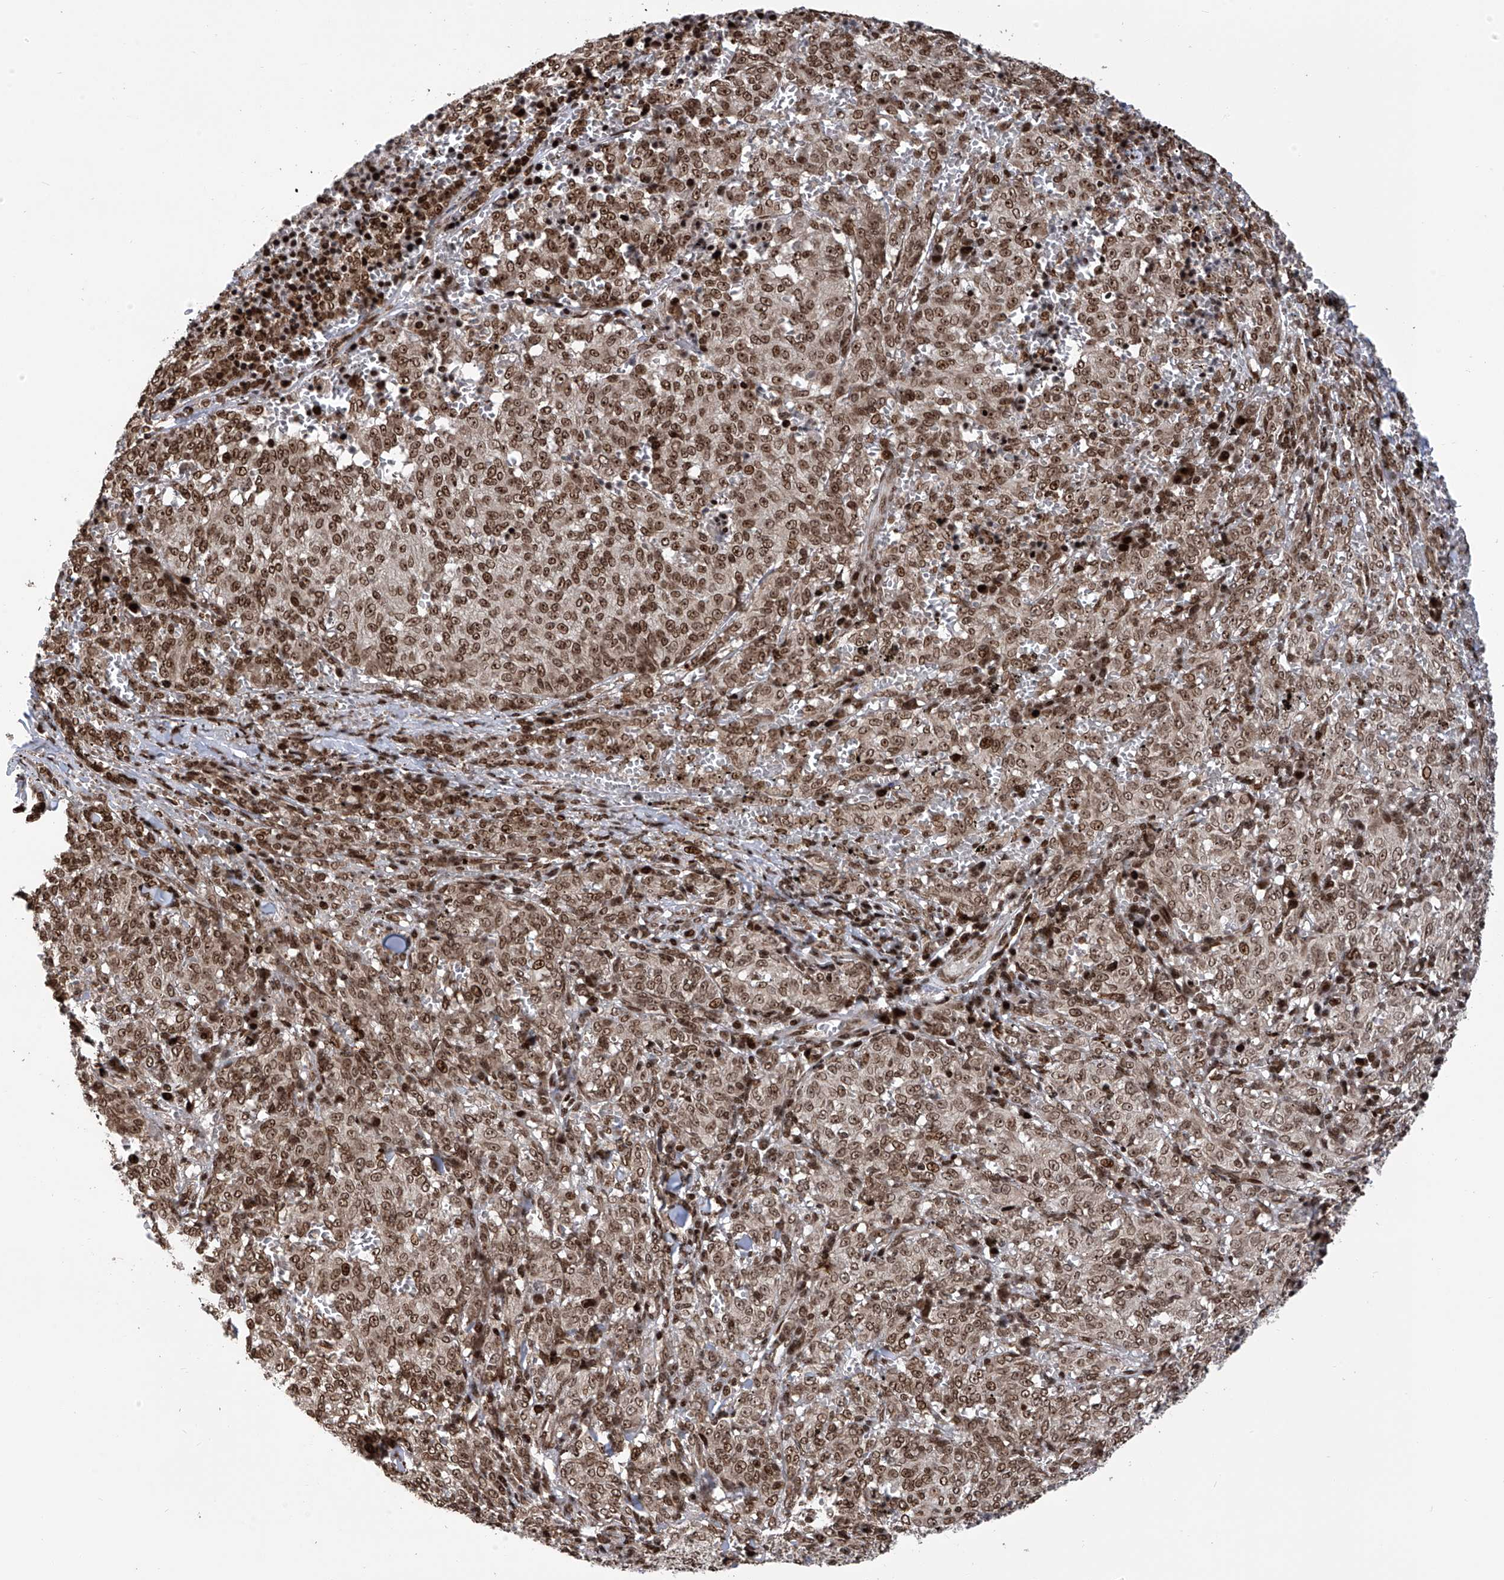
{"staining": {"intensity": "moderate", "quantity": ">75%", "location": "nuclear"}, "tissue": "melanoma", "cell_type": "Tumor cells", "image_type": "cancer", "snomed": [{"axis": "morphology", "description": "Malignant melanoma, NOS"}, {"axis": "topography", "description": "Skin"}], "caption": "A high-resolution histopathology image shows immunohistochemistry (IHC) staining of malignant melanoma, which reveals moderate nuclear expression in about >75% of tumor cells.", "gene": "PAK1IP1", "patient": {"sex": "female", "age": 72}}